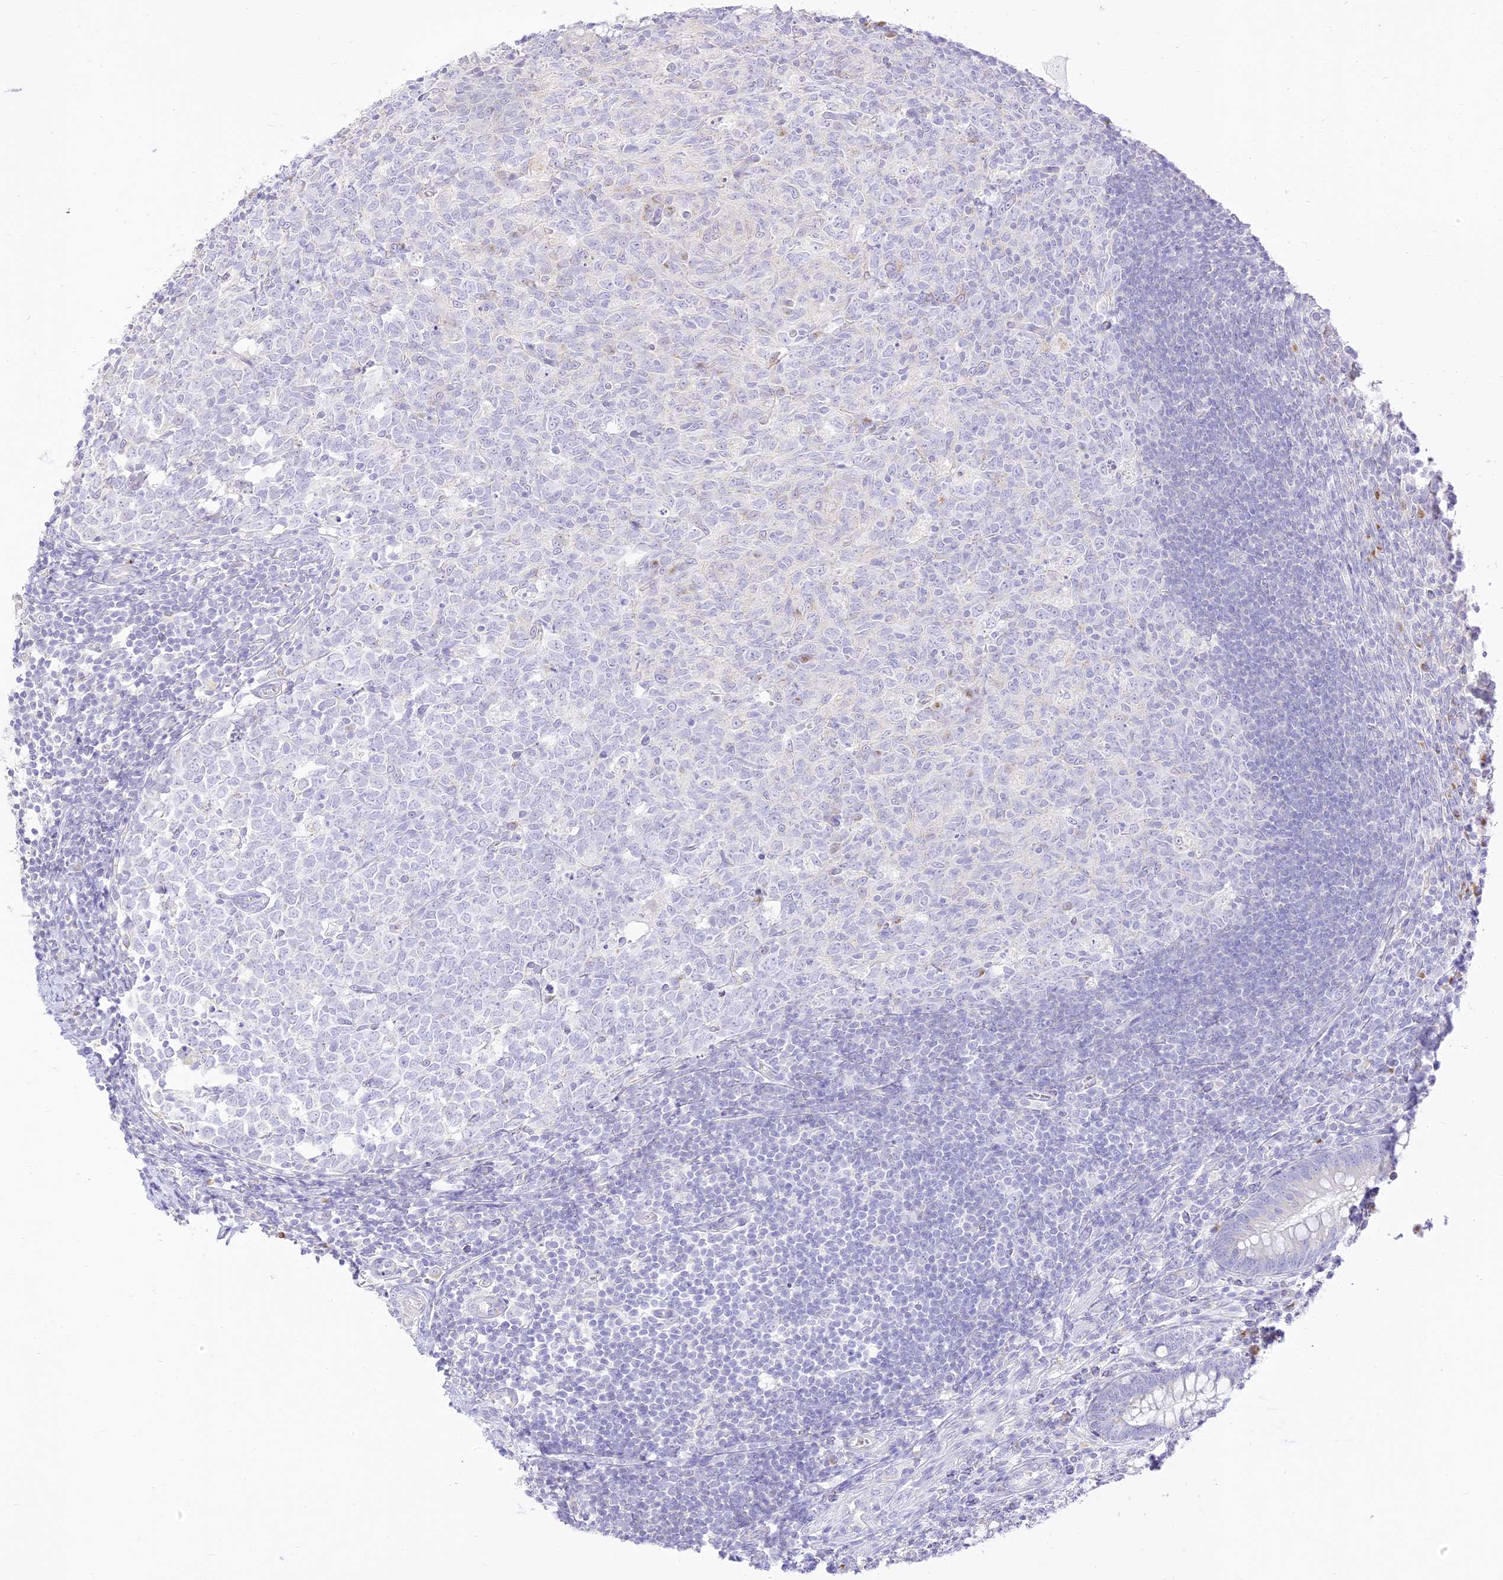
{"staining": {"intensity": "moderate", "quantity": "<25%", "location": "cytoplasmic/membranous"}, "tissue": "appendix", "cell_type": "Glandular cells", "image_type": "normal", "snomed": [{"axis": "morphology", "description": "Normal tissue, NOS"}, {"axis": "topography", "description": "Appendix"}], "caption": "The histopathology image exhibits staining of benign appendix, revealing moderate cytoplasmic/membranous protein expression (brown color) within glandular cells. The staining was performed using DAB (3,3'-diaminobenzidine) to visualize the protein expression in brown, while the nuclei were stained in blue with hematoxylin (Magnification: 20x).", "gene": "SEC13", "patient": {"sex": "male", "age": 14}}